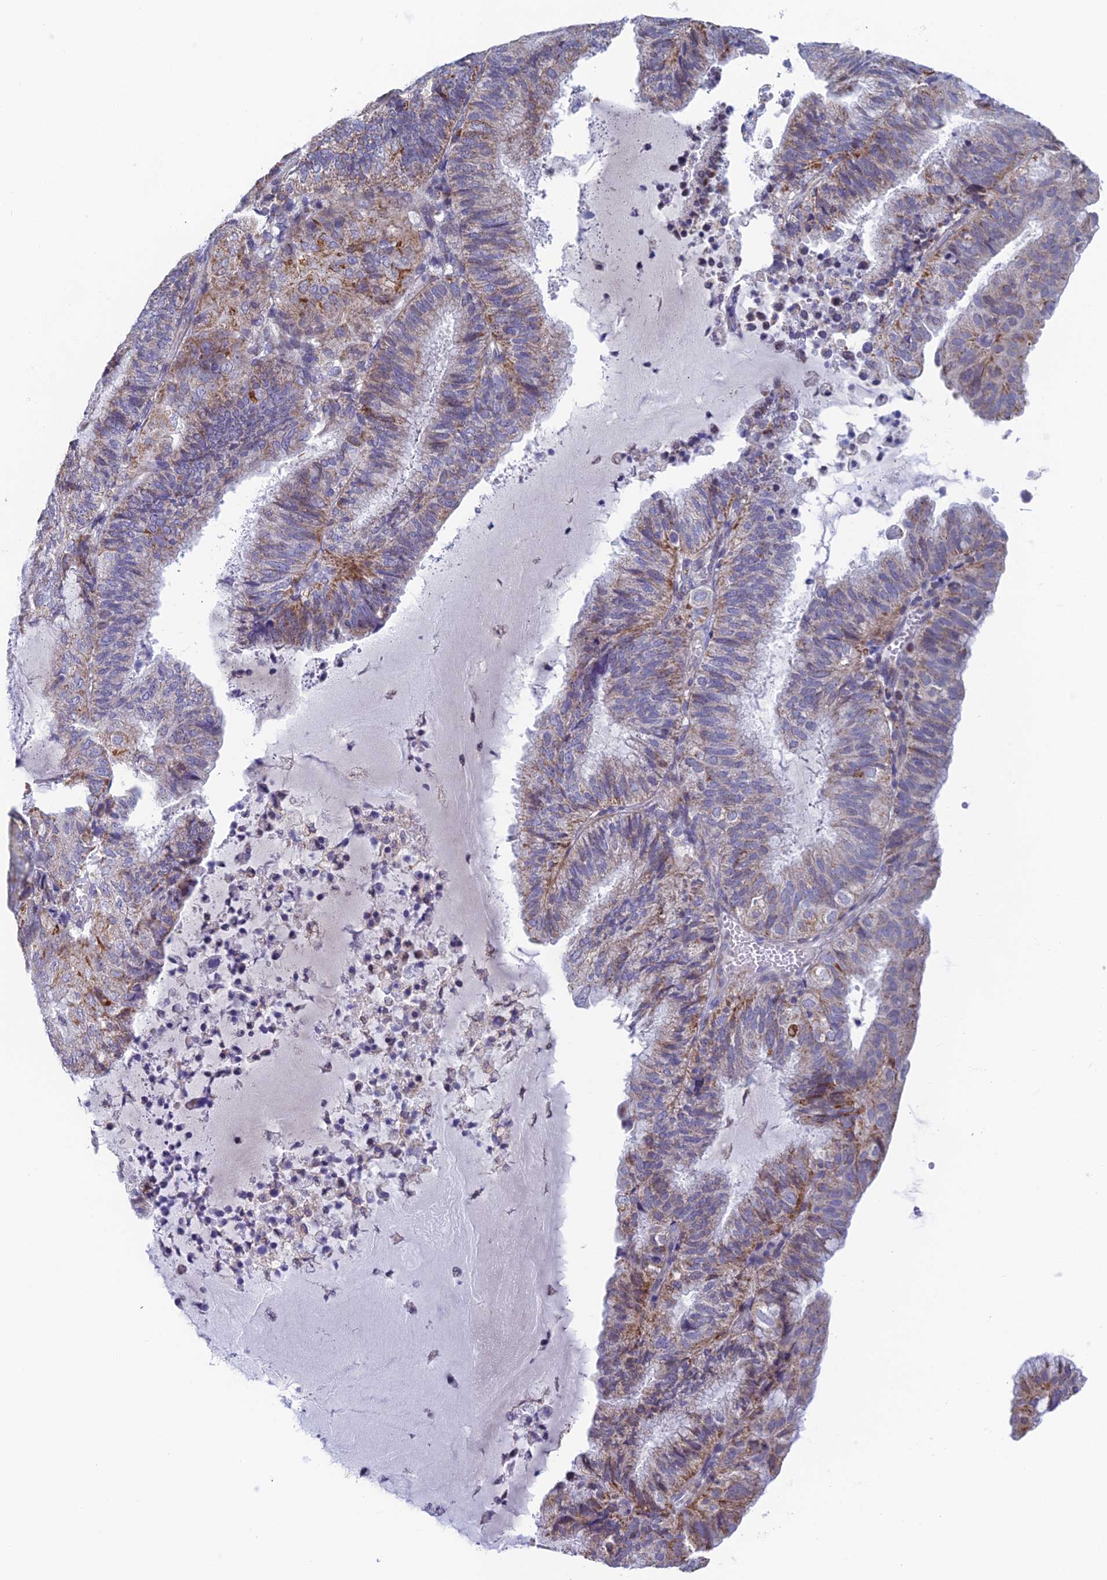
{"staining": {"intensity": "moderate", "quantity": "25%-75%", "location": "cytoplasmic/membranous"}, "tissue": "endometrial cancer", "cell_type": "Tumor cells", "image_type": "cancer", "snomed": [{"axis": "morphology", "description": "Adenocarcinoma, NOS"}, {"axis": "topography", "description": "Endometrium"}], "caption": "Protein staining of endometrial cancer tissue exhibits moderate cytoplasmic/membranous expression in about 25%-75% of tumor cells. (brown staining indicates protein expression, while blue staining denotes nuclei).", "gene": "REXO5", "patient": {"sex": "female", "age": 81}}